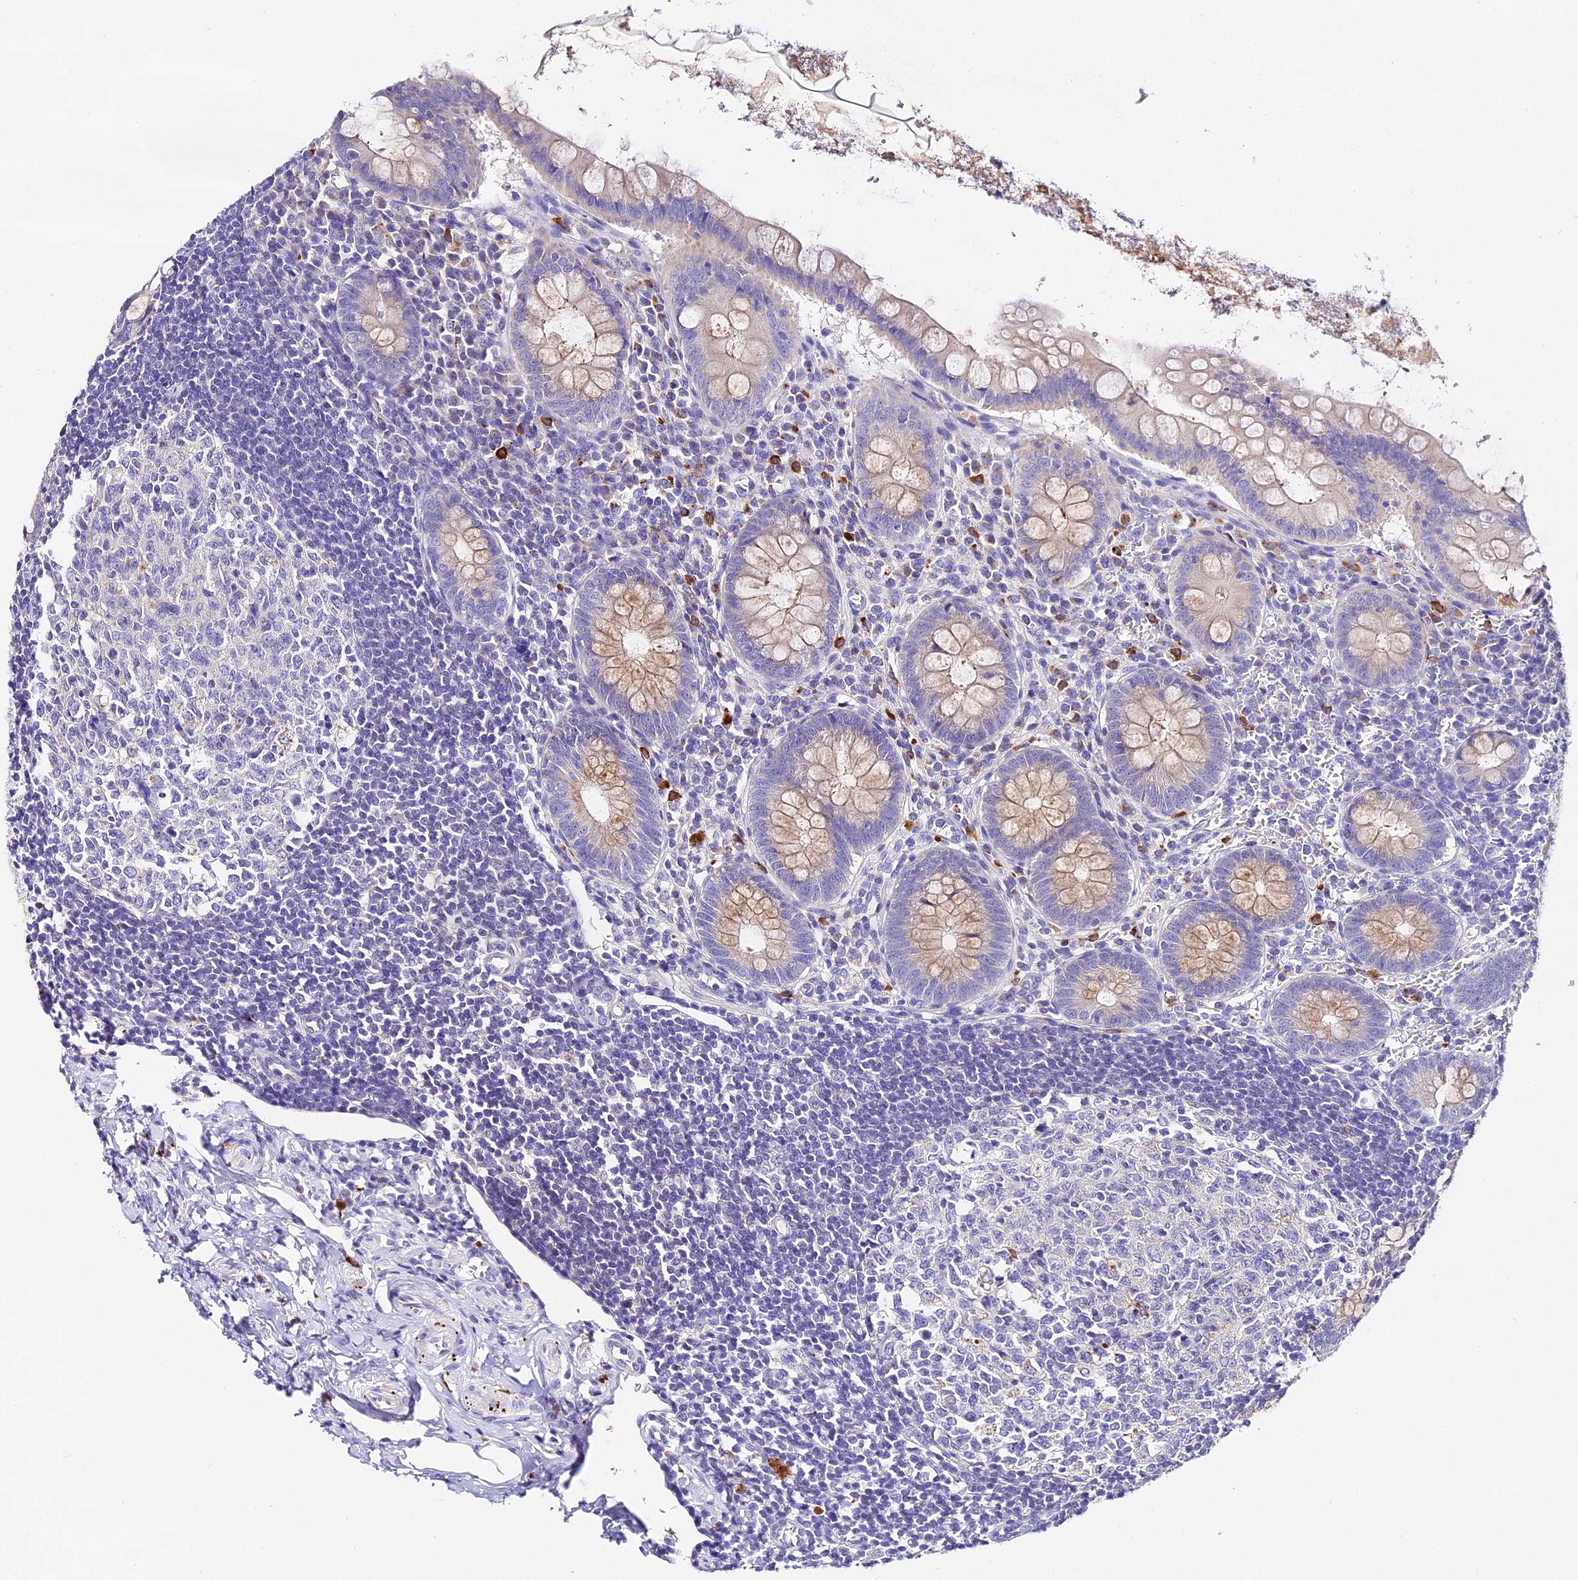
{"staining": {"intensity": "weak", "quantity": "25%-75%", "location": "cytoplasmic/membranous"}, "tissue": "appendix", "cell_type": "Glandular cells", "image_type": "normal", "snomed": [{"axis": "morphology", "description": "Normal tissue, NOS"}, {"axis": "topography", "description": "Appendix"}], "caption": "Human appendix stained for a protein (brown) reveals weak cytoplasmic/membranous positive positivity in approximately 25%-75% of glandular cells.", "gene": "LYPD6", "patient": {"sex": "female", "age": 33}}